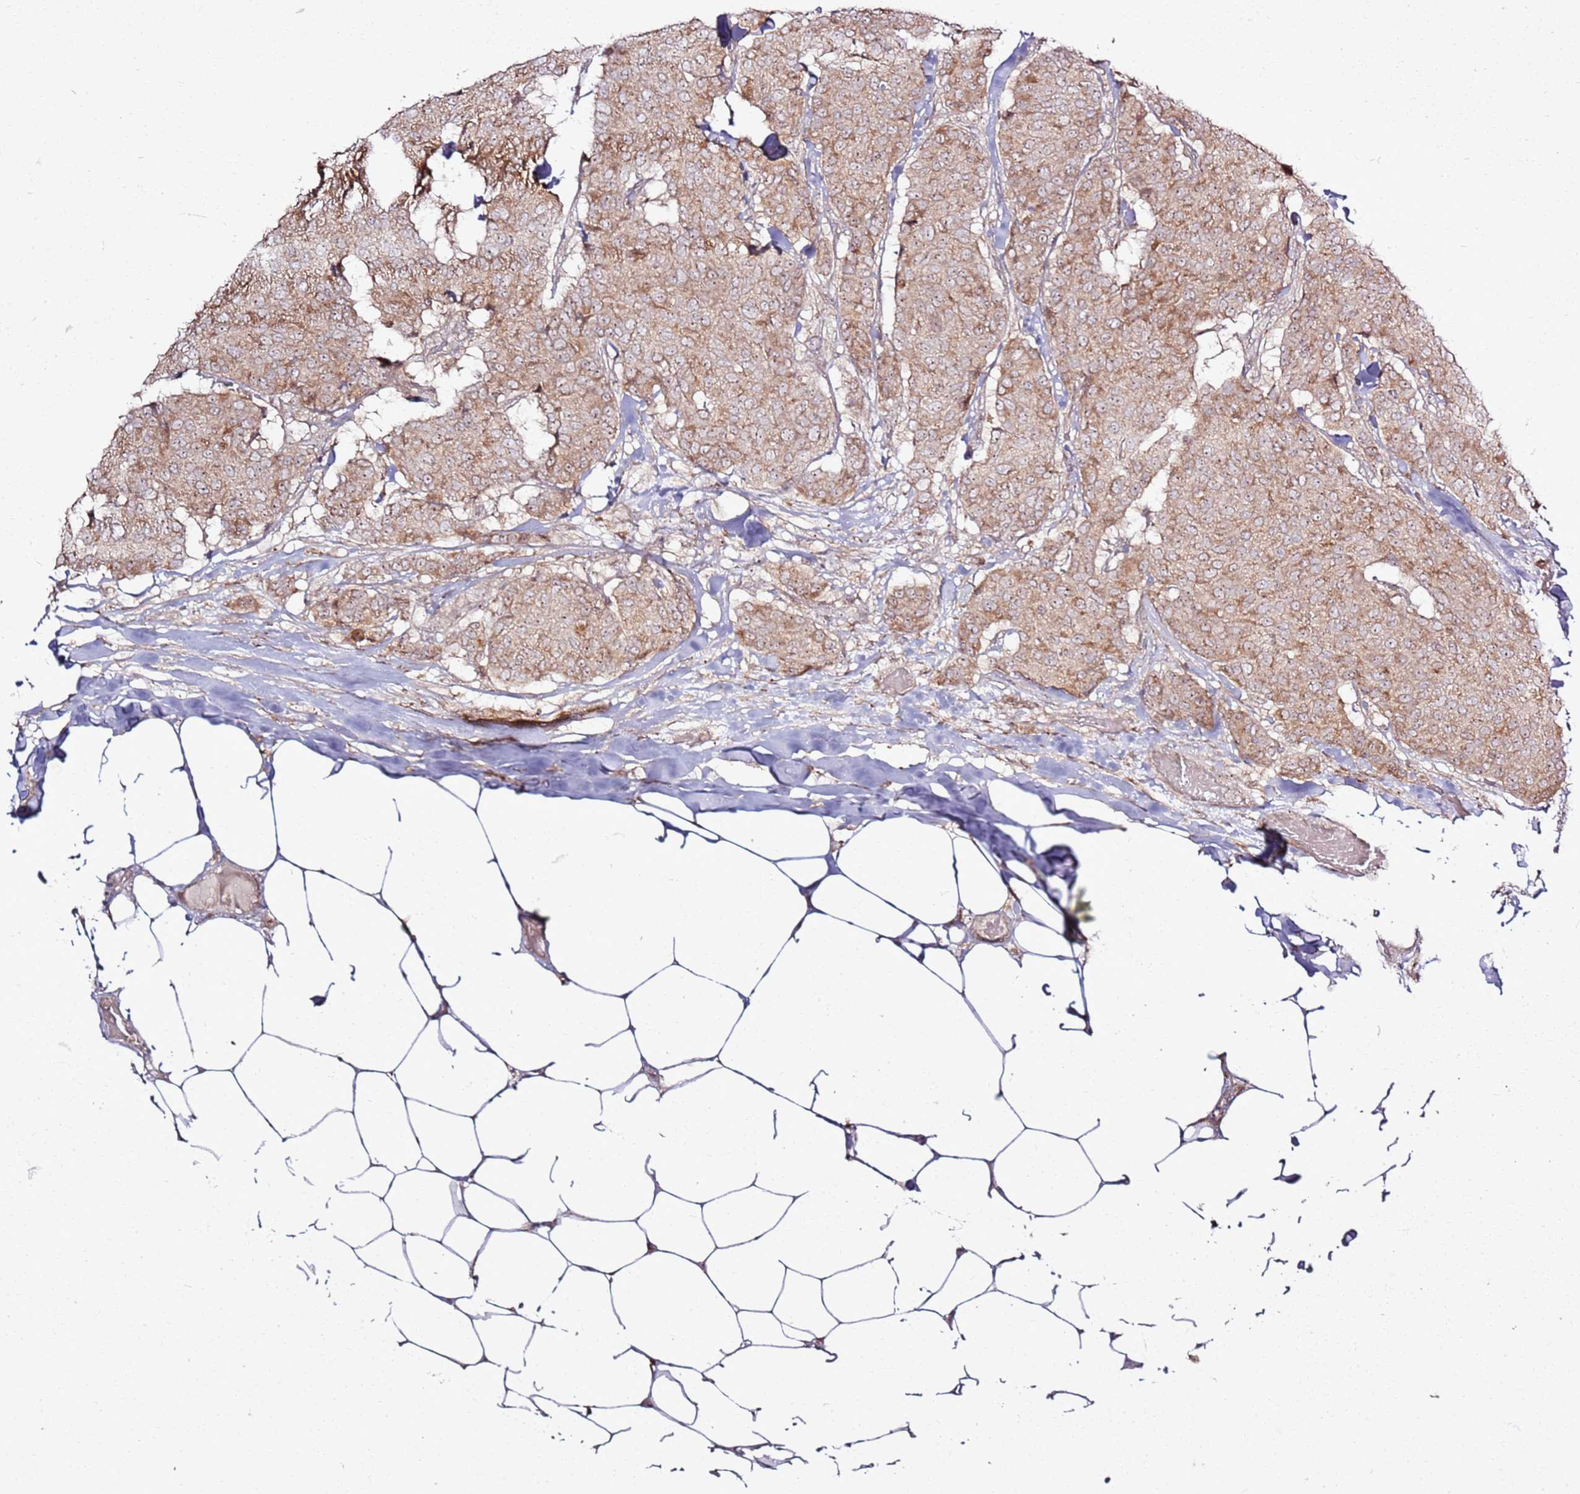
{"staining": {"intensity": "moderate", "quantity": ">75%", "location": "cytoplasmic/membranous,nuclear"}, "tissue": "breast cancer", "cell_type": "Tumor cells", "image_type": "cancer", "snomed": [{"axis": "morphology", "description": "Duct carcinoma"}, {"axis": "topography", "description": "Breast"}], "caption": "Protein staining displays moderate cytoplasmic/membranous and nuclear staining in about >75% of tumor cells in breast cancer. Nuclei are stained in blue.", "gene": "CNPY1", "patient": {"sex": "female", "age": 75}}